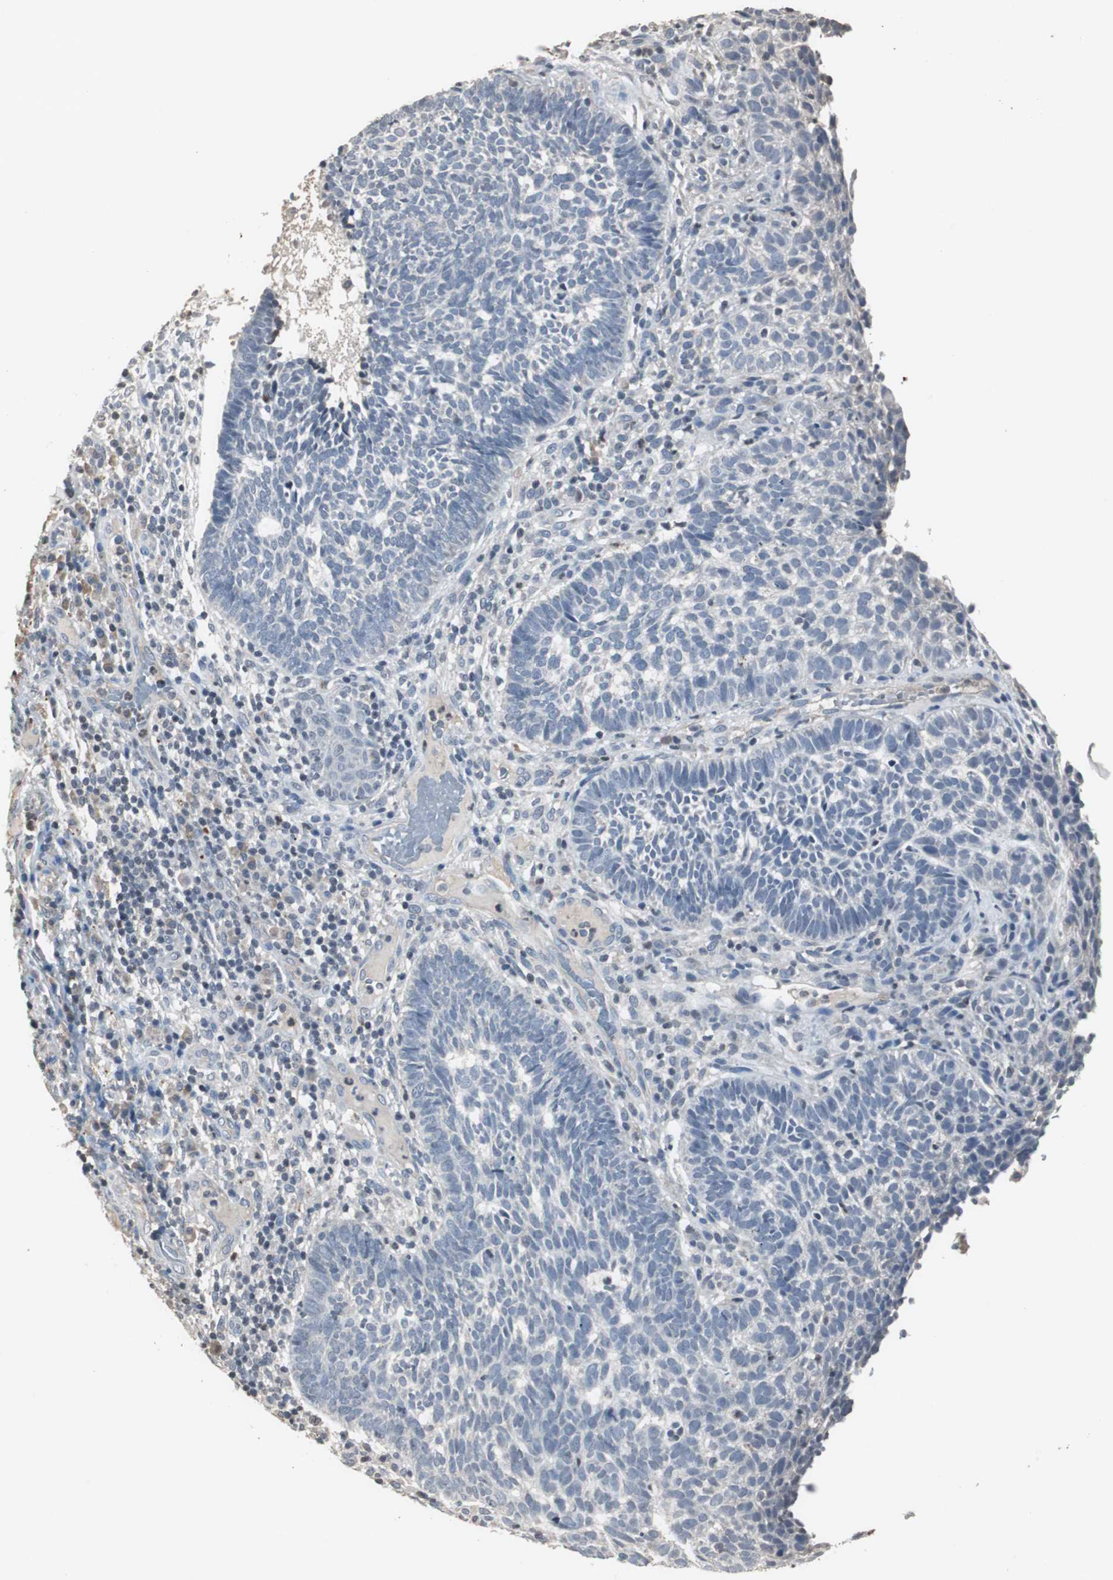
{"staining": {"intensity": "negative", "quantity": "none", "location": "none"}, "tissue": "skin cancer", "cell_type": "Tumor cells", "image_type": "cancer", "snomed": [{"axis": "morphology", "description": "Normal tissue, NOS"}, {"axis": "morphology", "description": "Basal cell carcinoma"}, {"axis": "topography", "description": "Skin"}], "caption": "Immunohistochemical staining of skin cancer (basal cell carcinoma) demonstrates no significant expression in tumor cells.", "gene": "ADNP2", "patient": {"sex": "male", "age": 87}}